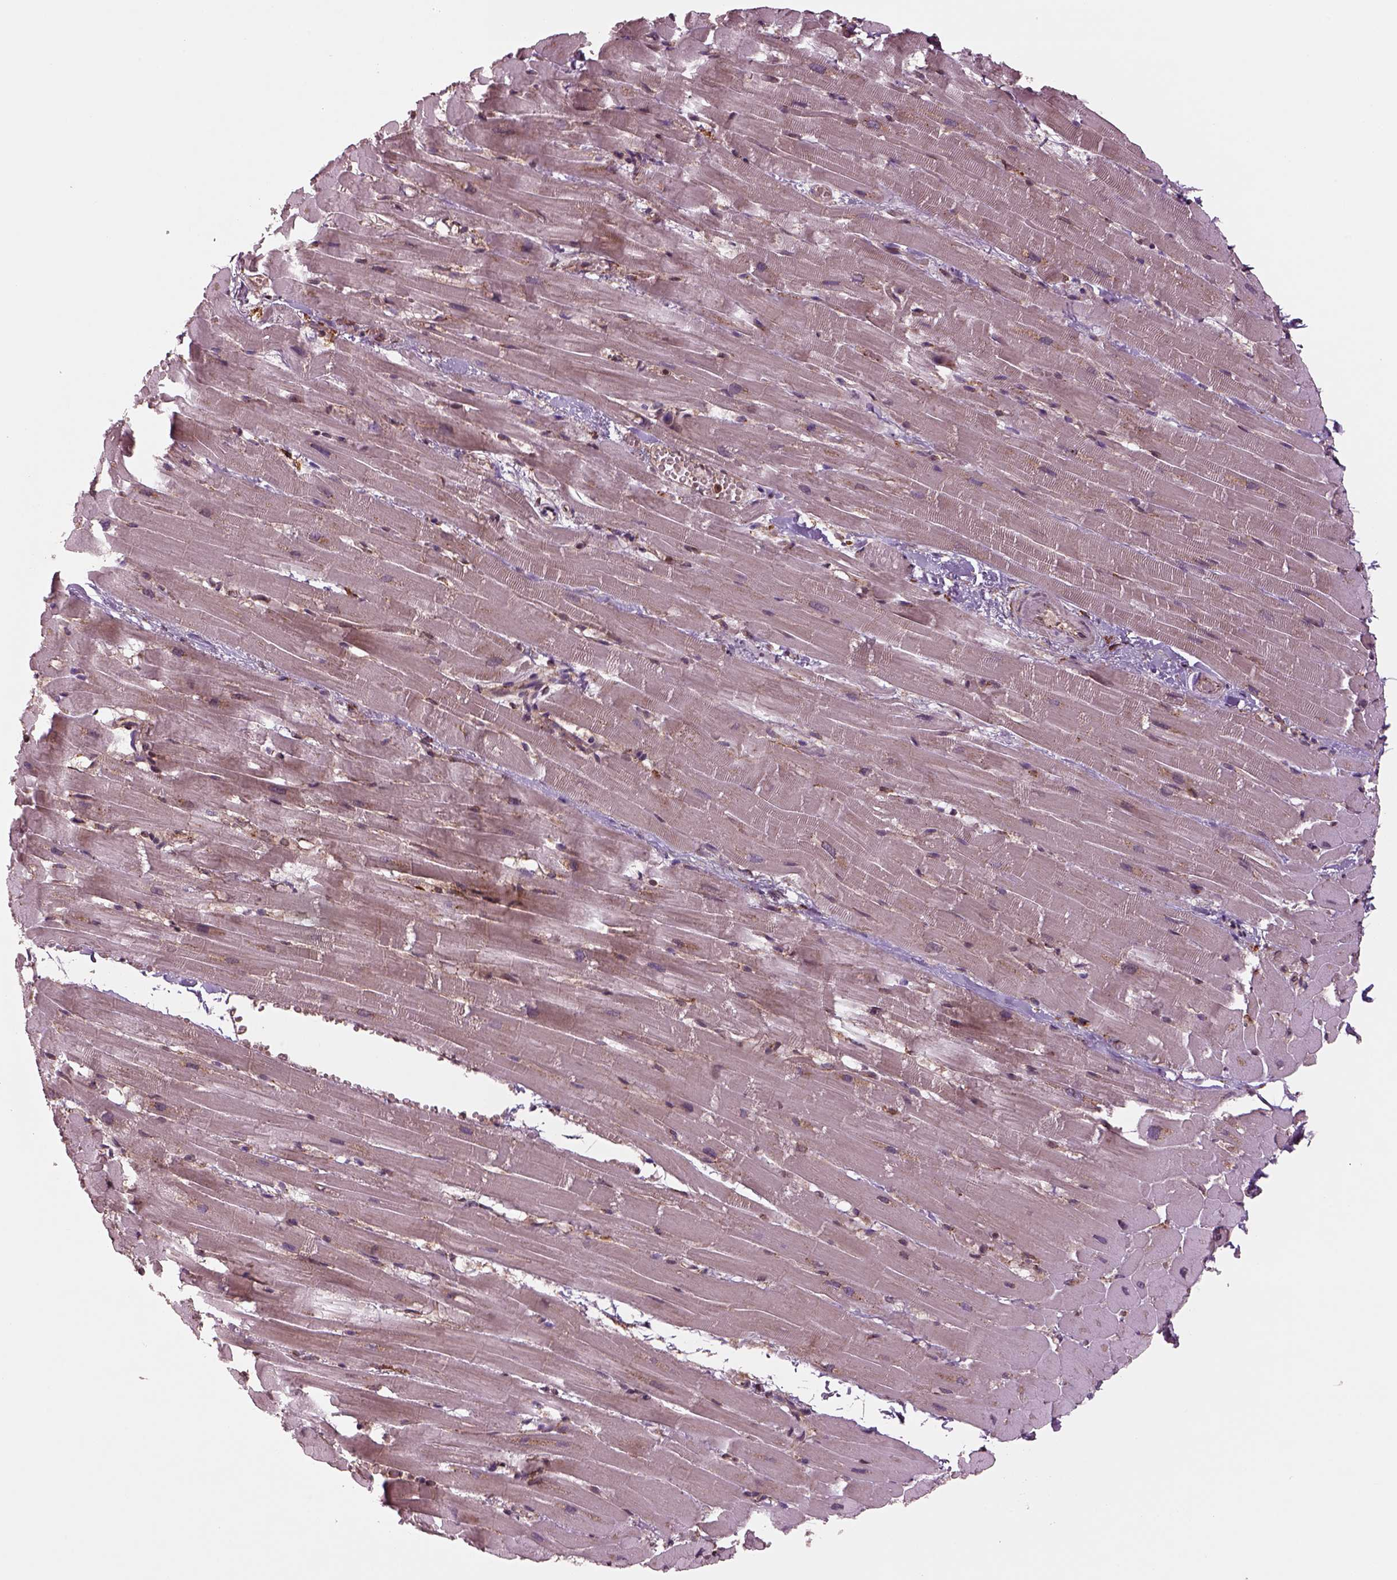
{"staining": {"intensity": "moderate", "quantity": "<25%", "location": "cytoplasmic/membranous"}, "tissue": "heart muscle", "cell_type": "Cardiomyocytes", "image_type": "normal", "snomed": [{"axis": "morphology", "description": "Normal tissue, NOS"}, {"axis": "topography", "description": "Heart"}], "caption": "Brown immunohistochemical staining in normal heart muscle displays moderate cytoplasmic/membranous positivity in approximately <25% of cardiomyocytes. The staining is performed using DAB (3,3'-diaminobenzidine) brown chromogen to label protein expression. The nuclei are counter-stained blue using hematoxylin.", "gene": "WASHC2A", "patient": {"sex": "male", "age": 37}}